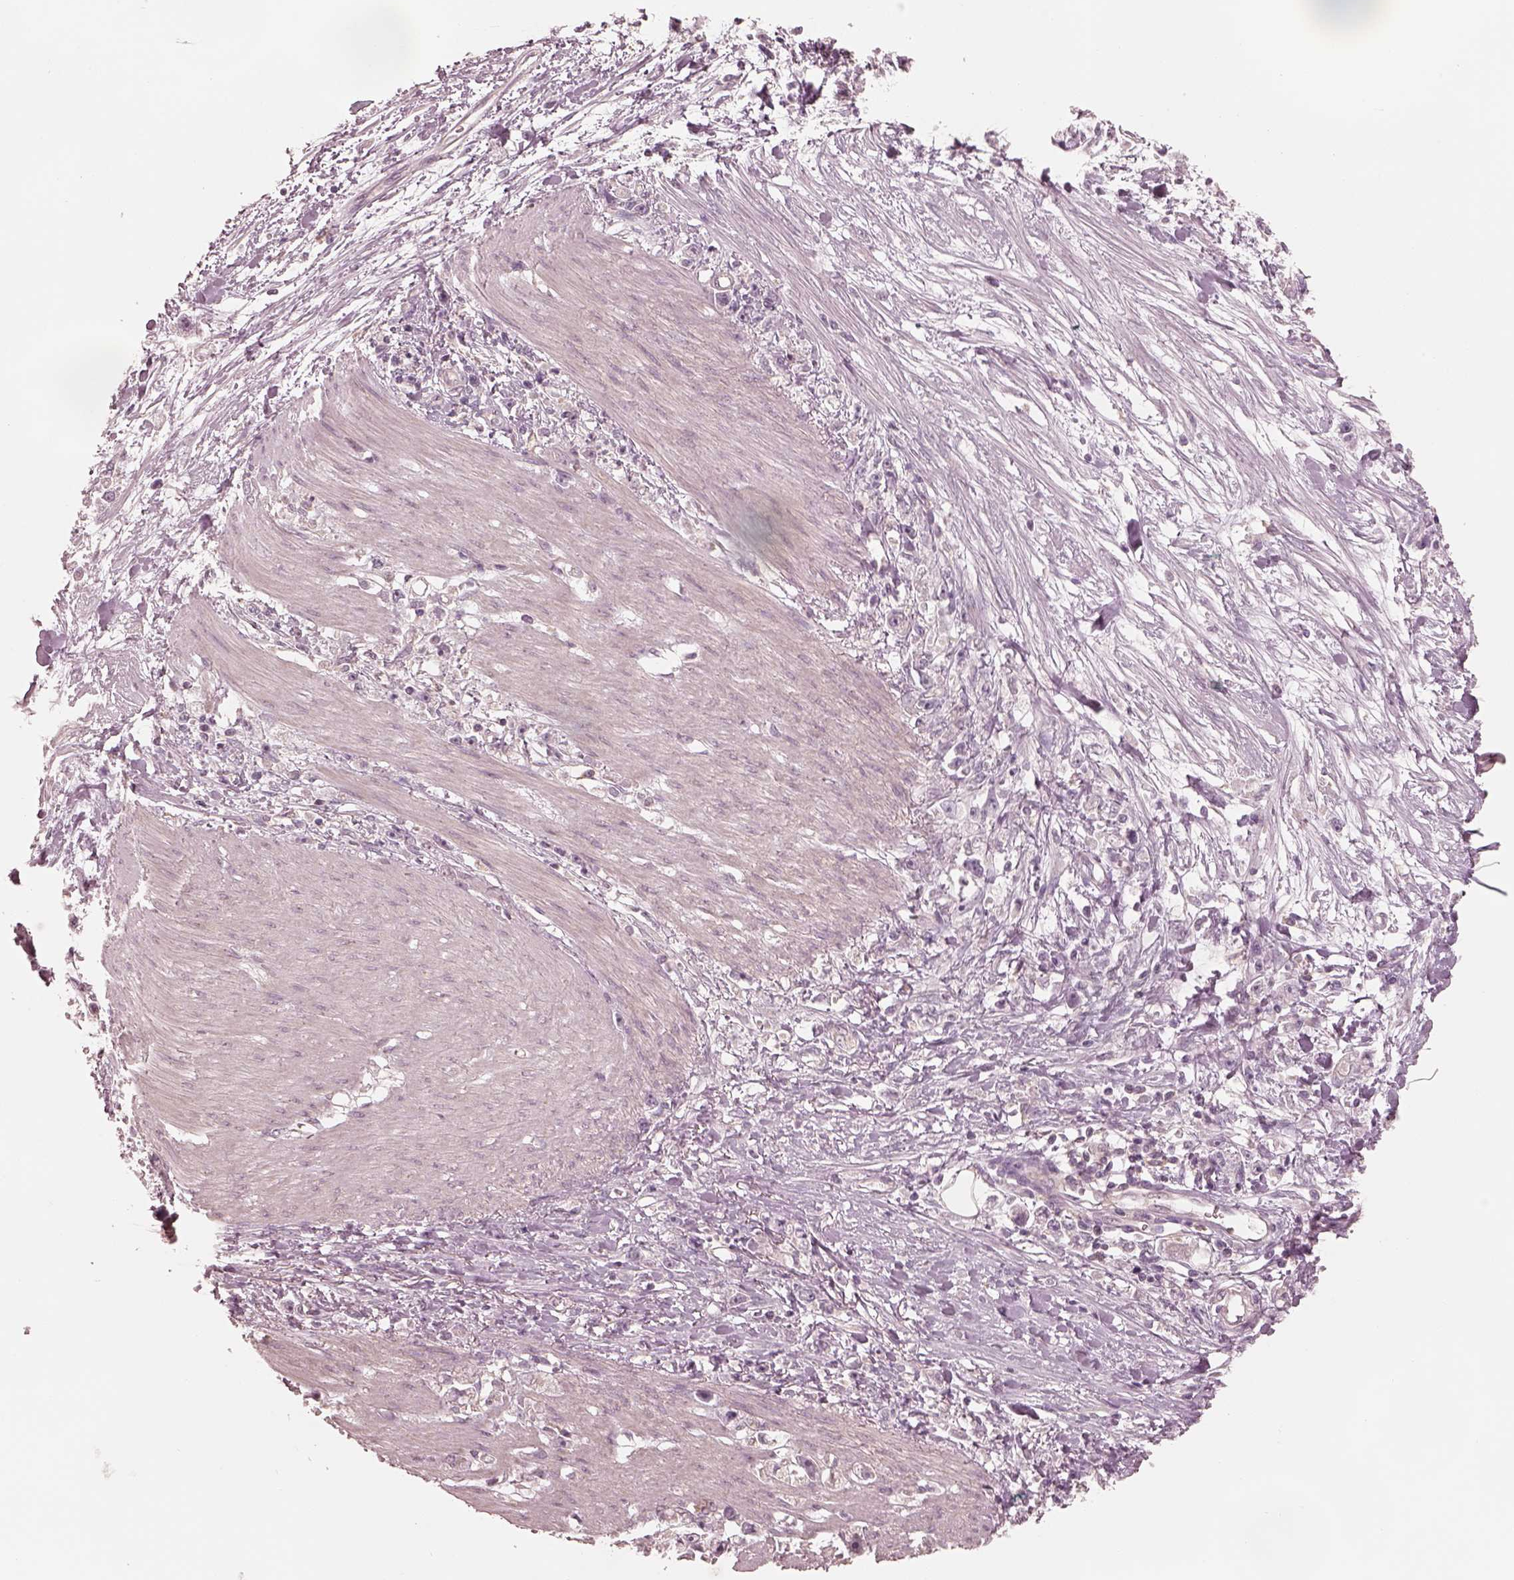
{"staining": {"intensity": "negative", "quantity": "none", "location": "none"}, "tissue": "stomach cancer", "cell_type": "Tumor cells", "image_type": "cancer", "snomed": [{"axis": "morphology", "description": "Adenocarcinoma, NOS"}, {"axis": "topography", "description": "Stomach"}], "caption": "The histopathology image reveals no significant positivity in tumor cells of stomach cancer.", "gene": "PRKACG", "patient": {"sex": "female", "age": 59}}